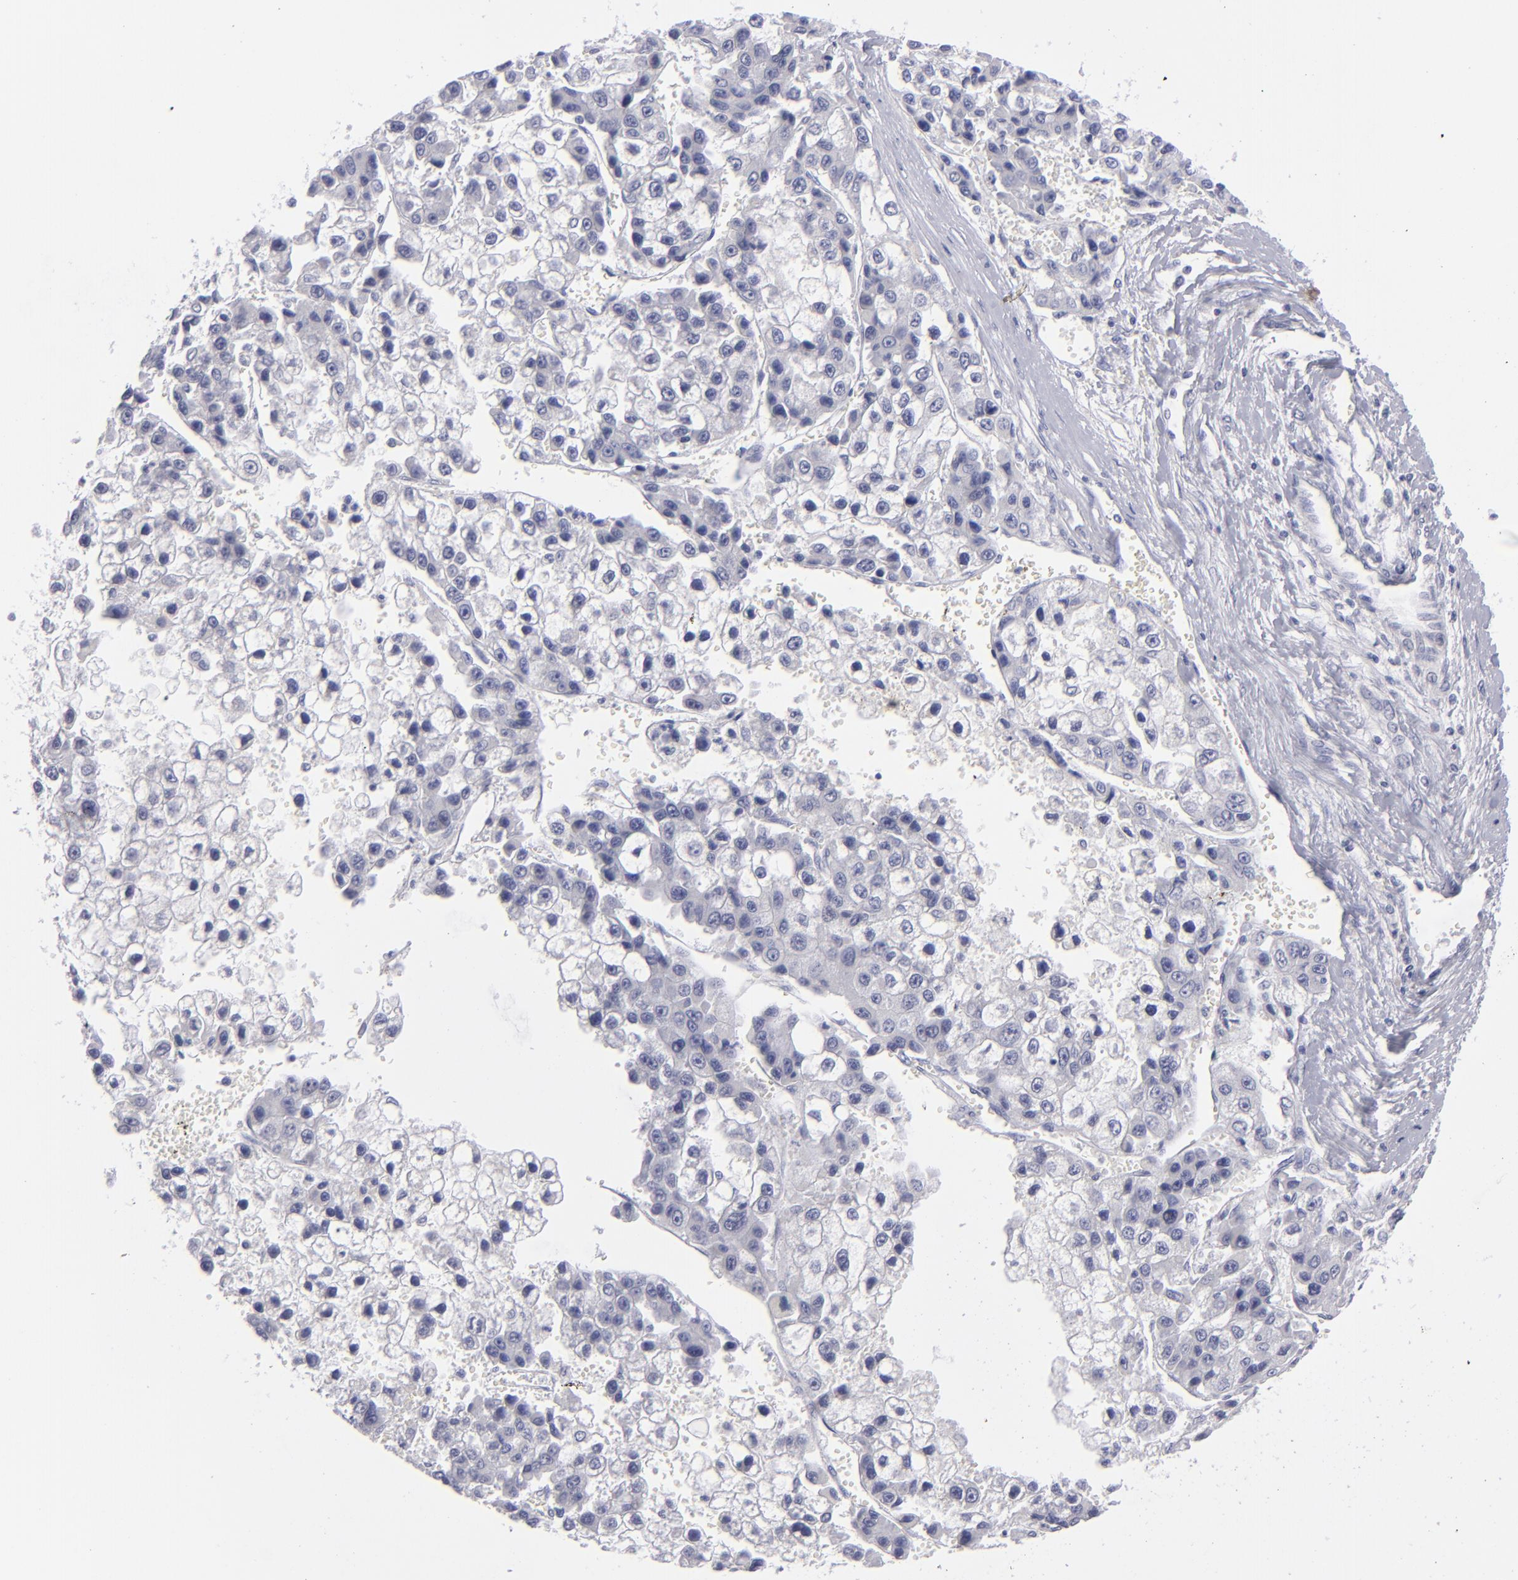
{"staining": {"intensity": "negative", "quantity": "none", "location": "none"}, "tissue": "liver cancer", "cell_type": "Tumor cells", "image_type": "cancer", "snomed": [{"axis": "morphology", "description": "Carcinoma, Hepatocellular, NOS"}, {"axis": "topography", "description": "Liver"}], "caption": "Photomicrograph shows no significant protein expression in tumor cells of hepatocellular carcinoma (liver). (Stains: DAB immunohistochemistry (IHC) with hematoxylin counter stain, Microscopy: brightfield microscopy at high magnification).", "gene": "ITGB4", "patient": {"sex": "female", "age": 66}}